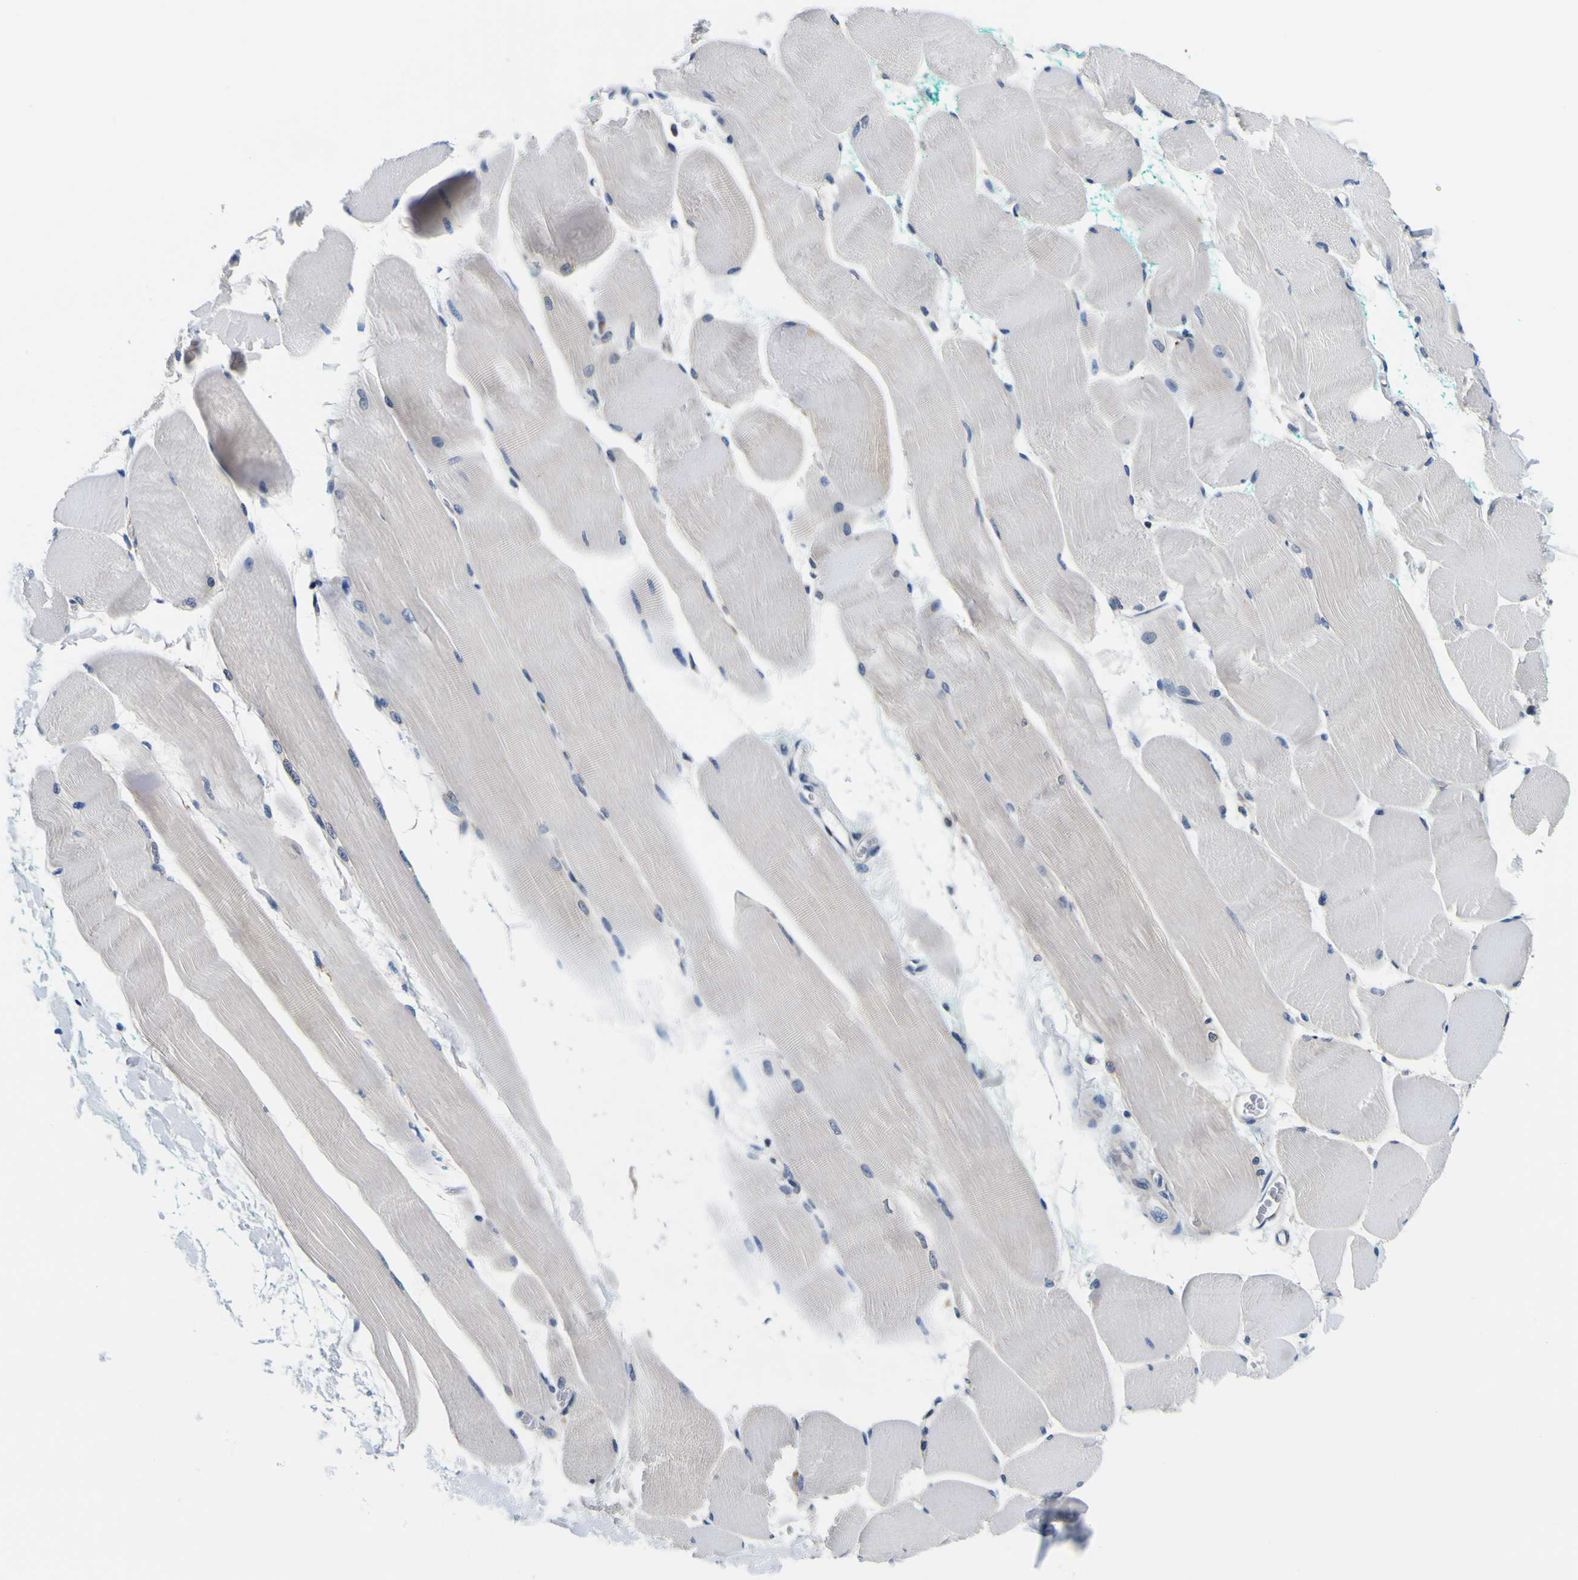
{"staining": {"intensity": "weak", "quantity": "<25%", "location": "cytoplasmic/membranous"}, "tissue": "skeletal muscle", "cell_type": "Myocytes", "image_type": "normal", "snomed": [{"axis": "morphology", "description": "Normal tissue, NOS"}, {"axis": "morphology", "description": "Squamous cell carcinoma, NOS"}, {"axis": "topography", "description": "Skeletal muscle"}], "caption": "The photomicrograph reveals no significant staining in myocytes of skeletal muscle.", "gene": "NLRP3", "patient": {"sex": "male", "age": 51}}